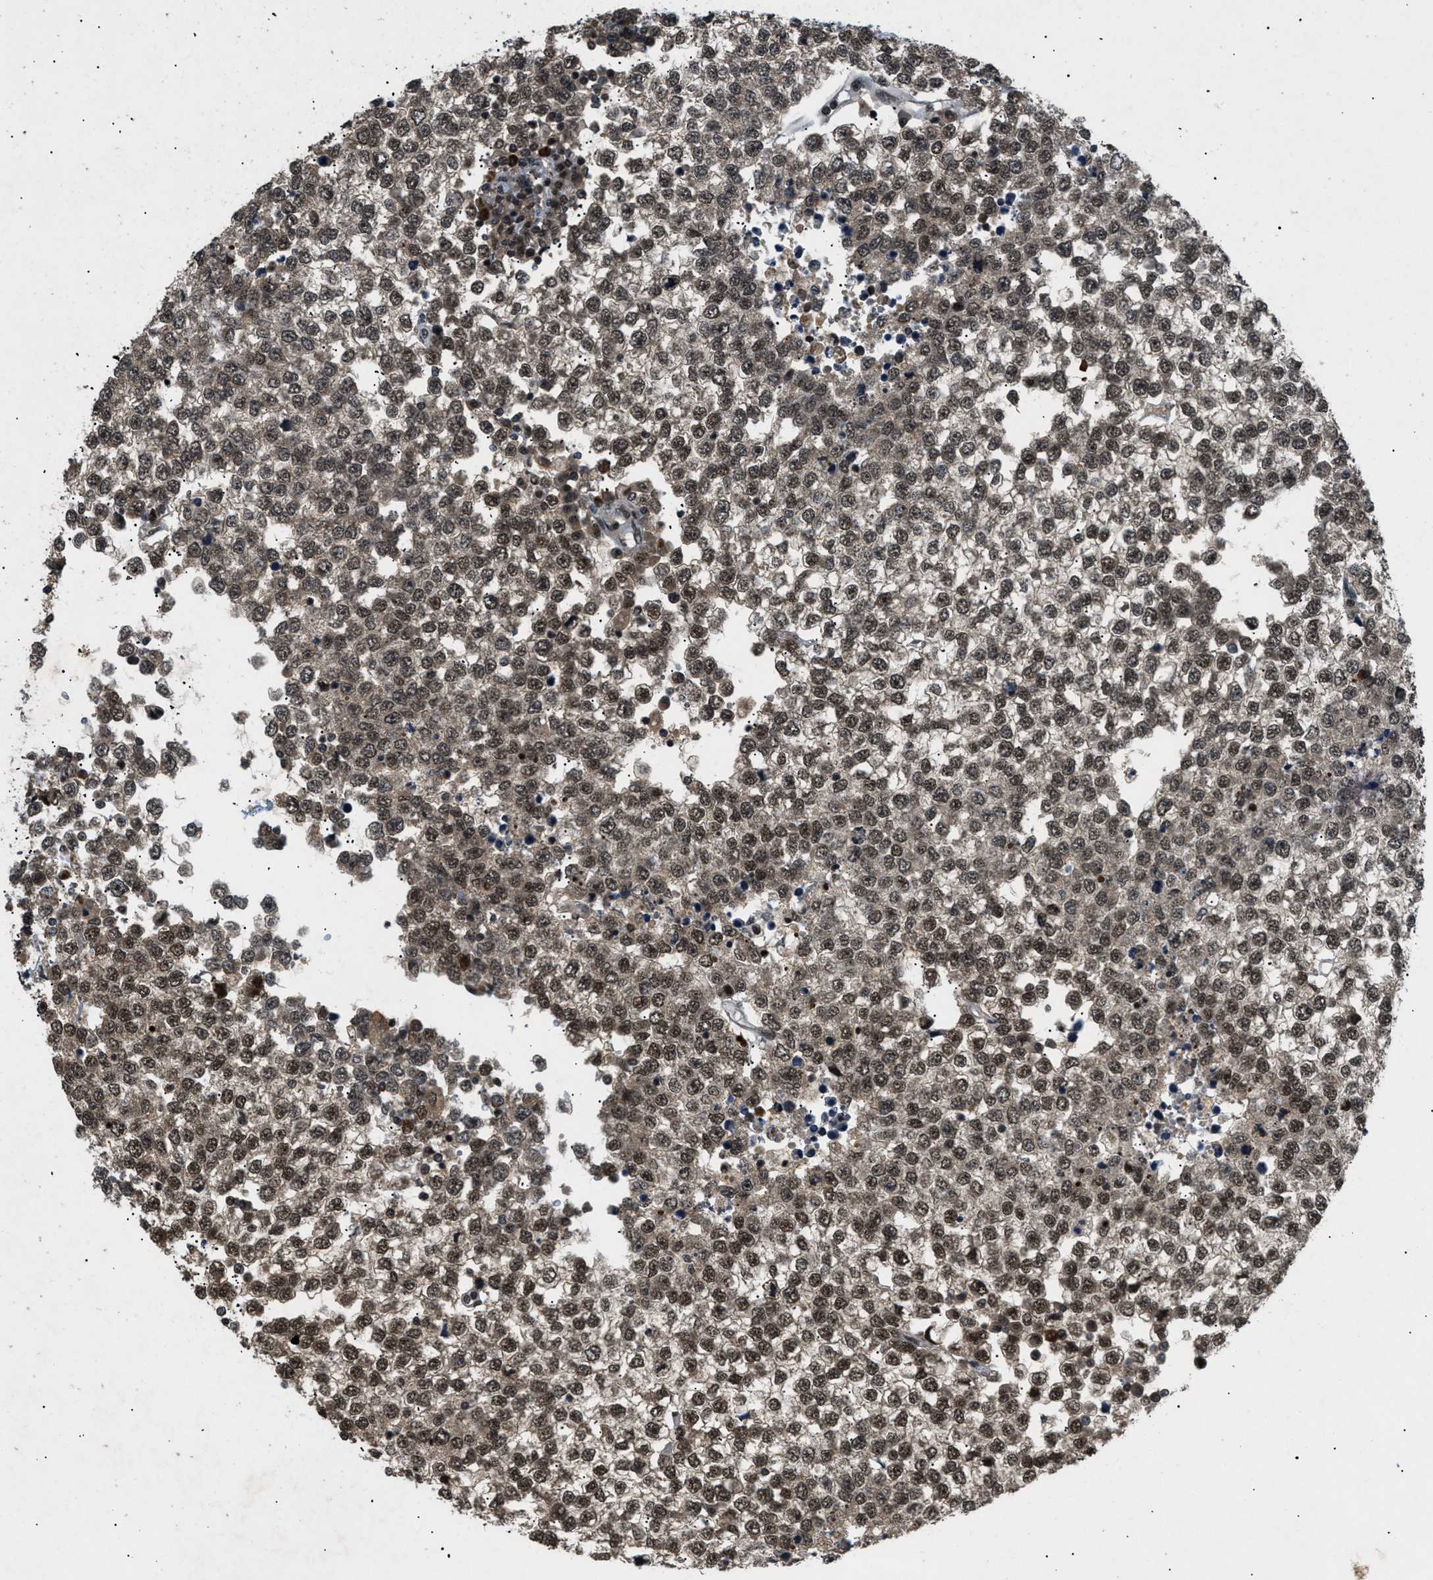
{"staining": {"intensity": "strong", "quantity": ">75%", "location": "nuclear"}, "tissue": "testis cancer", "cell_type": "Tumor cells", "image_type": "cancer", "snomed": [{"axis": "morphology", "description": "Seminoma, NOS"}, {"axis": "topography", "description": "Testis"}], "caption": "Testis cancer stained for a protein (brown) displays strong nuclear positive positivity in about >75% of tumor cells.", "gene": "RBM5", "patient": {"sex": "male", "age": 65}}